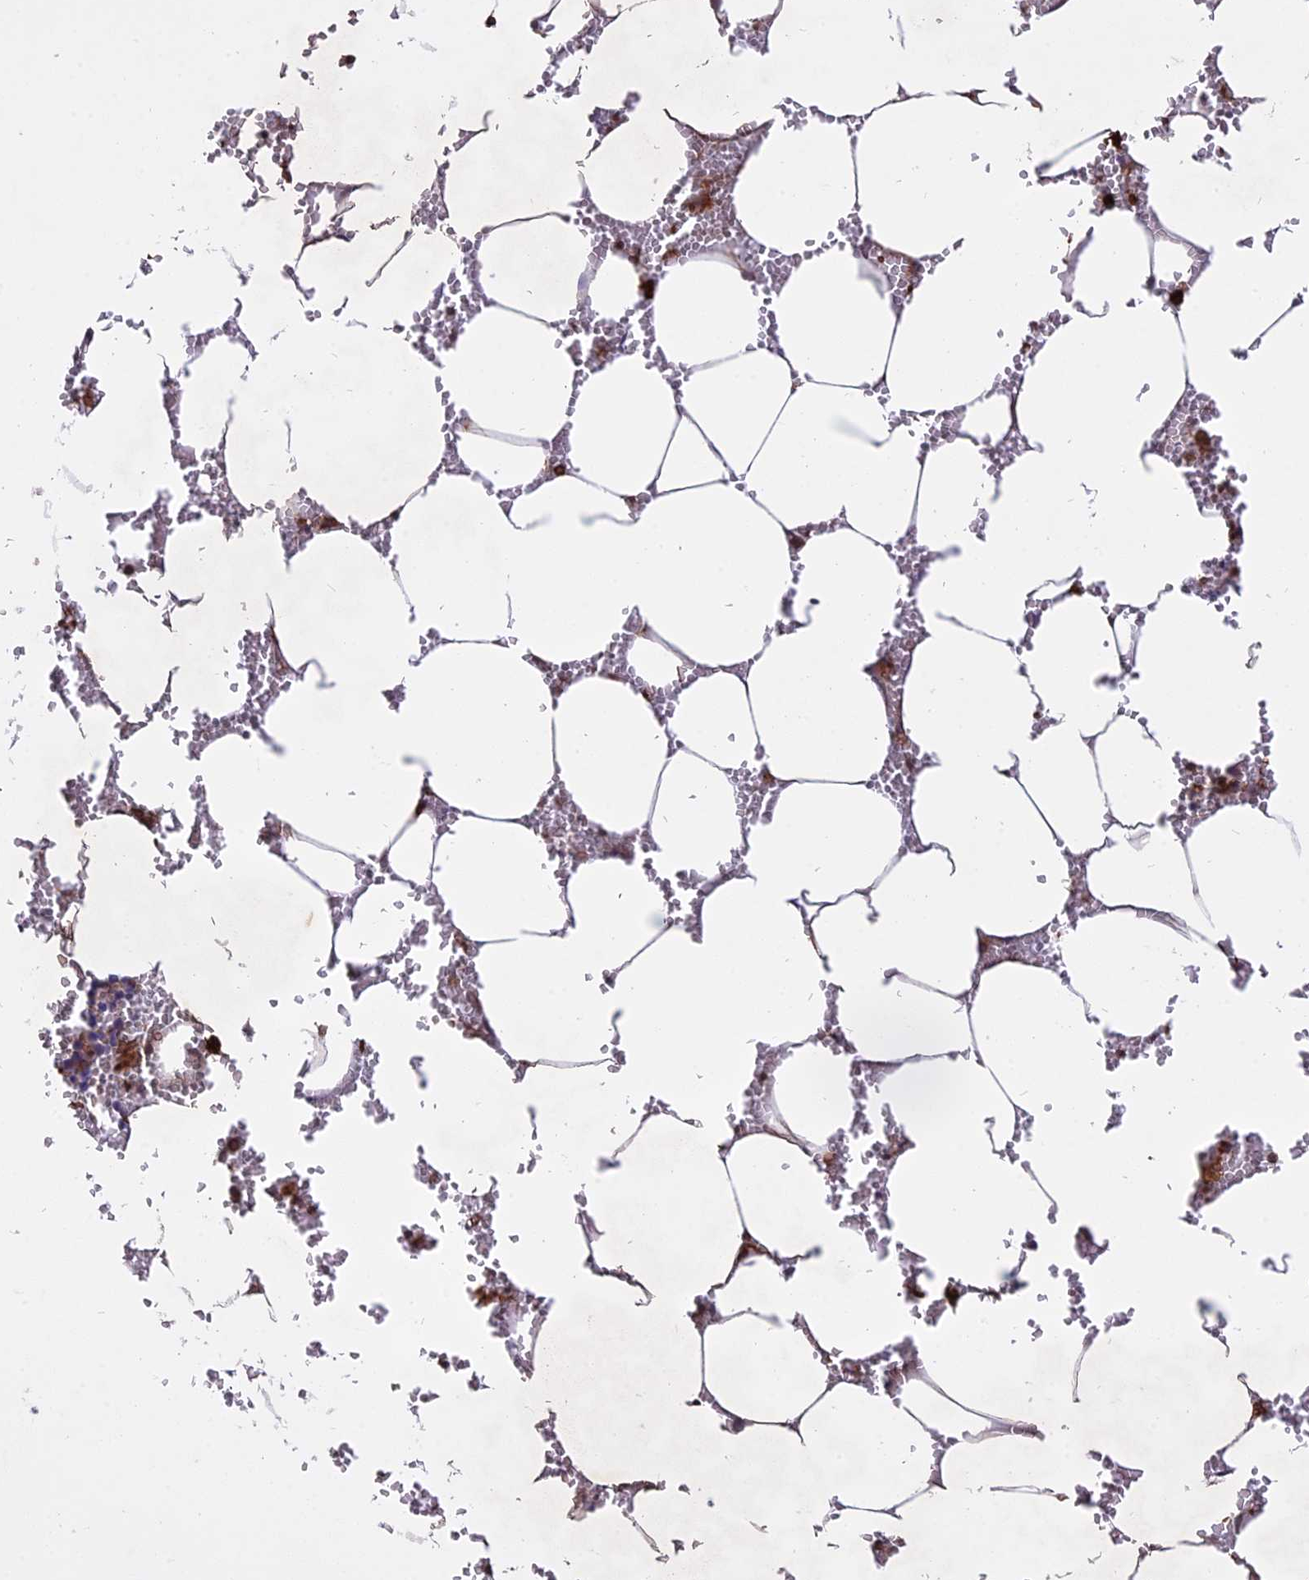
{"staining": {"intensity": "strong", "quantity": "25%-75%", "location": "cytoplasmic/membranous"}, "tissue": "bone marrow", "cell_type": "Hematopoietic cells", "image_type": "normal", "snomed": [{"axis": "morphology", "description": "Normal tissue, NOS"}, {"axis": "topography", "description": "Bone marrow"}], "caption": "Human bone marrow stained for a protein (brown) reveals strong cytoplasmic/membranous positive staining in approximately 25%-75% of hematopoietic cells.", "gene": "PHLDB3", "patient": {"sex": "male", "age": 70}}